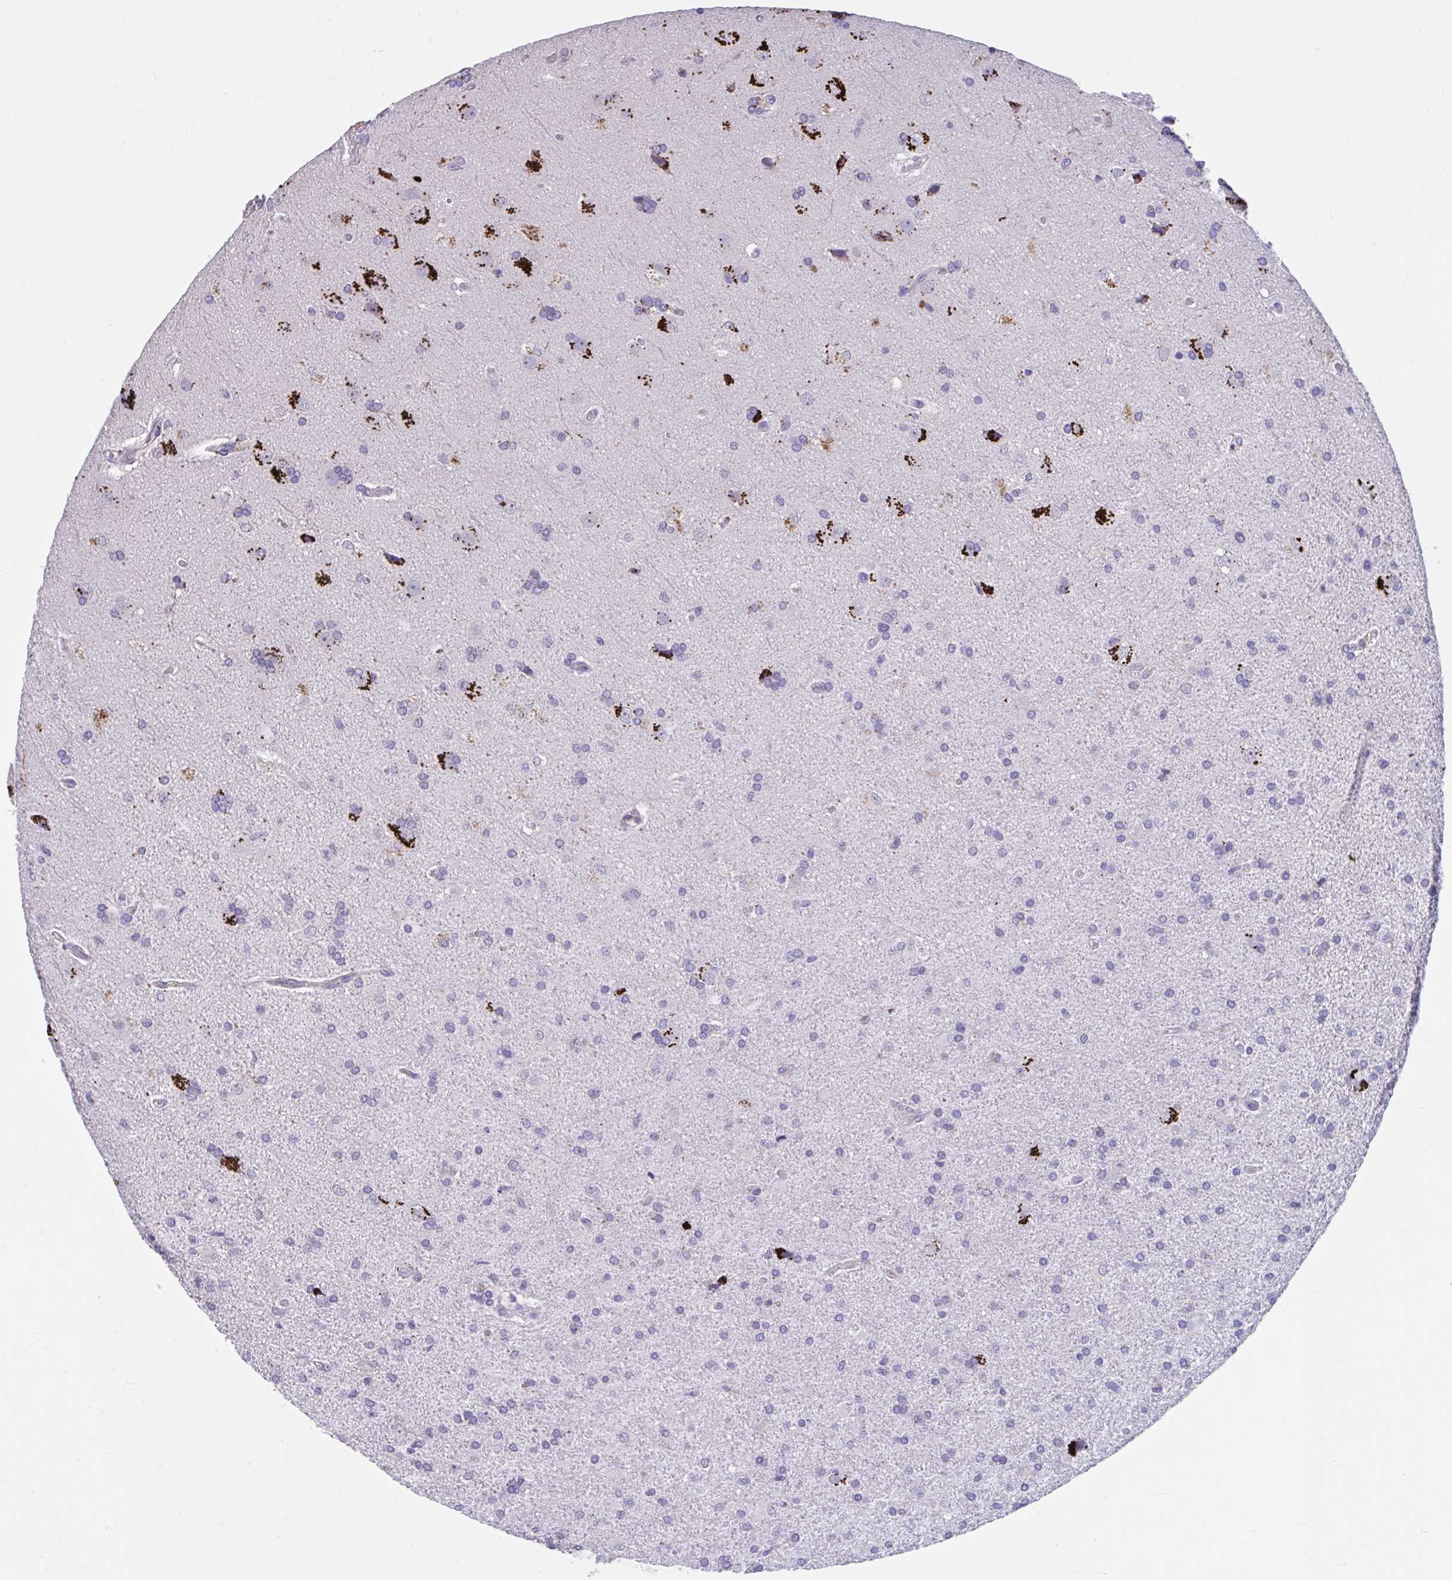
{"staining": {"intensity": "negative", "quantity": "none", "location": "none"}, "tissue": "glioma", "cell_type": "Tumor cells", "image_type": "cancer", "snomed": [{"axis": "morphology", "description": "Glioma, malignant, High grade"}, {"axis": "topography", "description": "Brain"}], "caption": "Immunohistochemical staining of human malignant glioma (high-grade) exhibits no significant positivity in tumor cells.", "gene": "GPR162", "patient": {"sex": "male", "age": 68}}